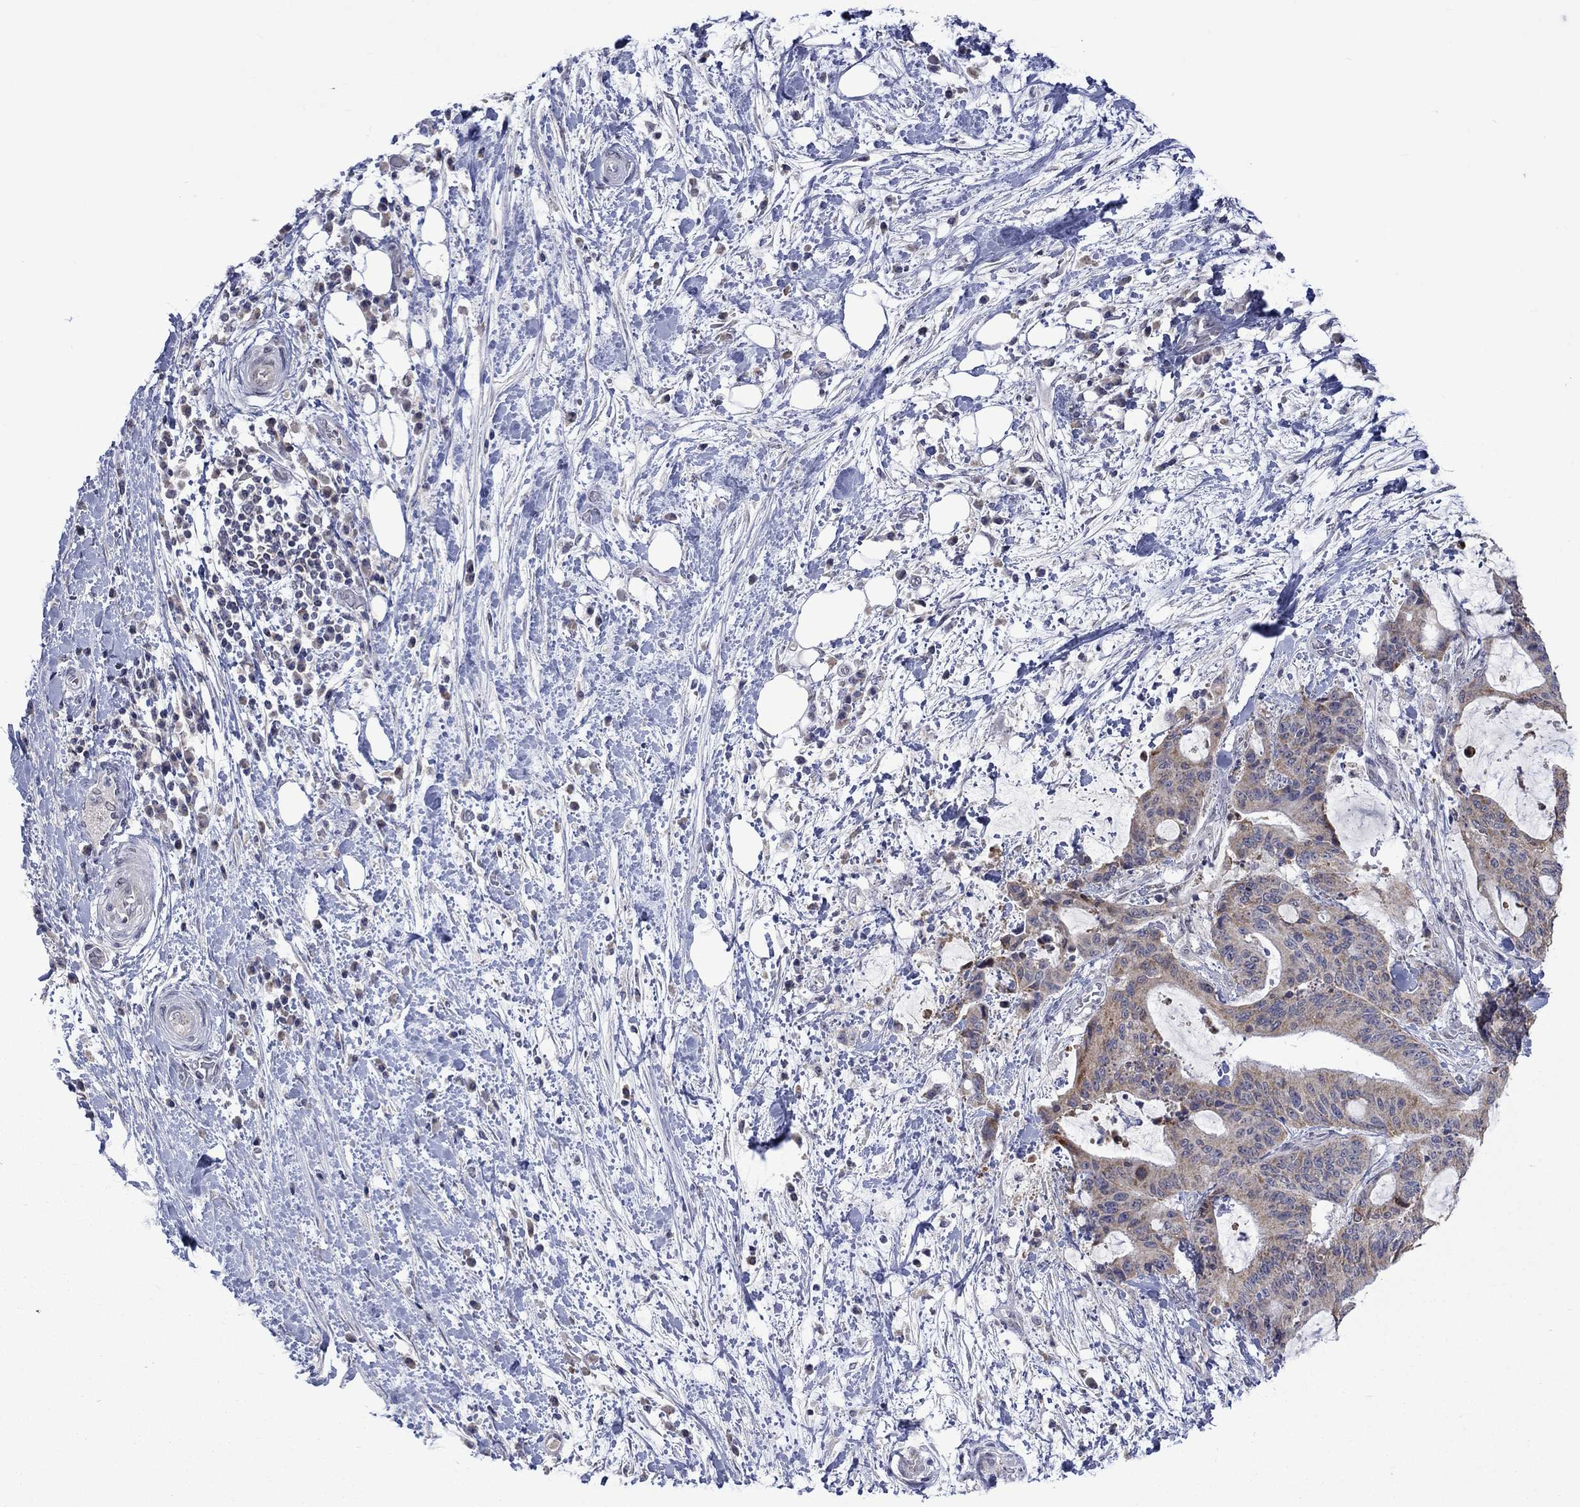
{"staining": {"intensity": "weak", "quantity": ">75%", "location": "cytoplasmic/membranous"}, "tissue": "liver cancer", "cell_type": "Tumor cells", "image_type": "cancer", "snomed": [{"axis": "morphology", "description": "Cholangiocarcinoma"}, {"axis": "topography", "description": "Liver"}], "caption": "Immunohistochemical staining of human cholangiocarcinoma (liver) shows weak cytoplasmic/membranous protein staining in about >75% of tumor cells.", "gene": "KCNJ16", "patient": {"sex": "female", "age": 73}}